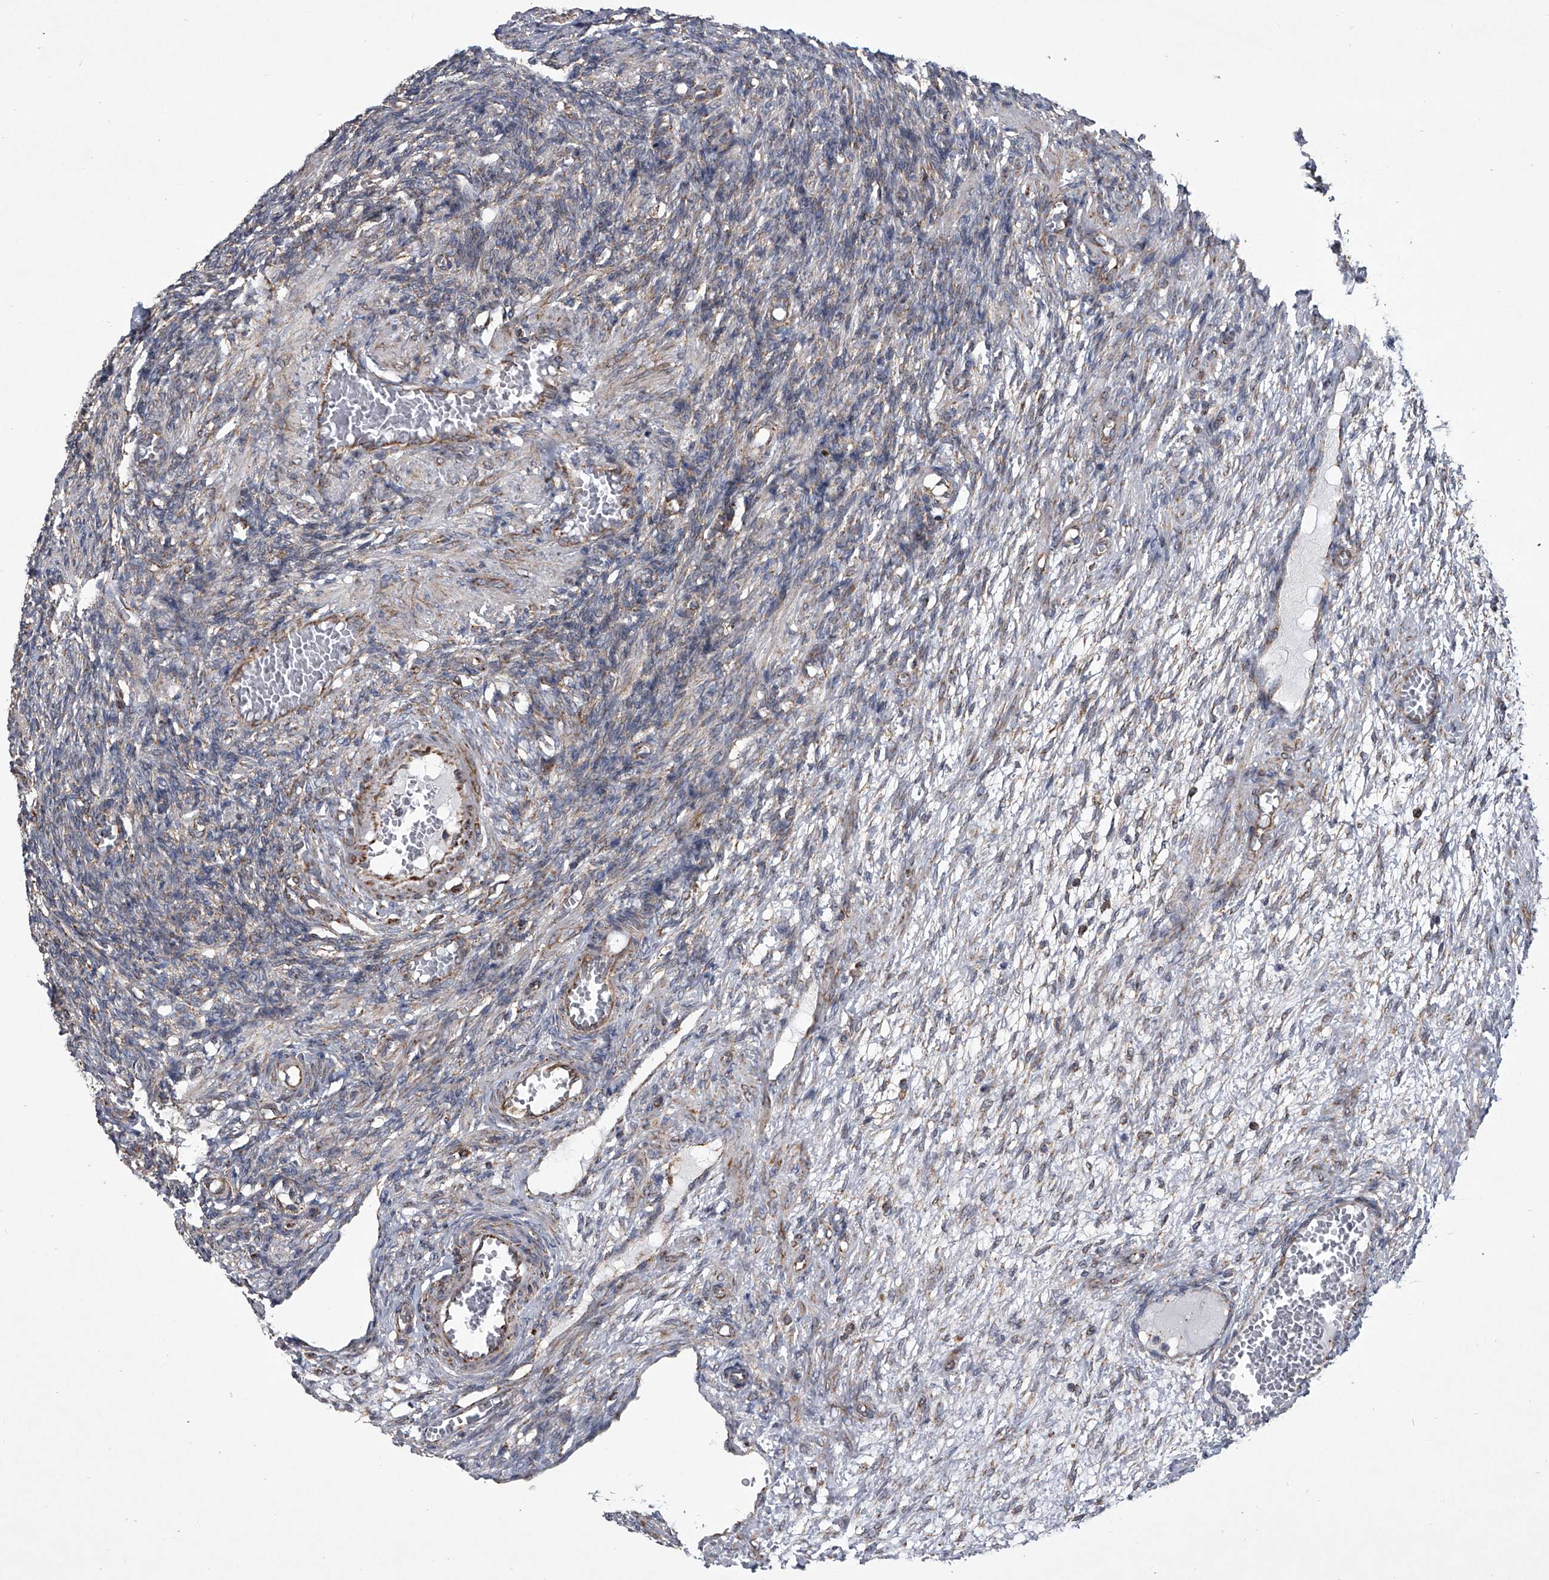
{"staining": {"intensity": "negative", "quantity": "none", "location": "none"}, "tissue": "ovary", "cell_type": "Ovarian stroma cells", "image_type": "normal", "snomed": [{"axis": "morphology", "description": "Normal tissue, NOS"}, {"axis": "topography", "description": "Ovary"}], "caption": "DAB (3,3'-diaminobenzidine) immunohistochemical staining of benign ovary displays no significant expression in ovarian stroma cells.", "gene": "ZC3H15", "patient": {"sex": "female", "age": 27}}